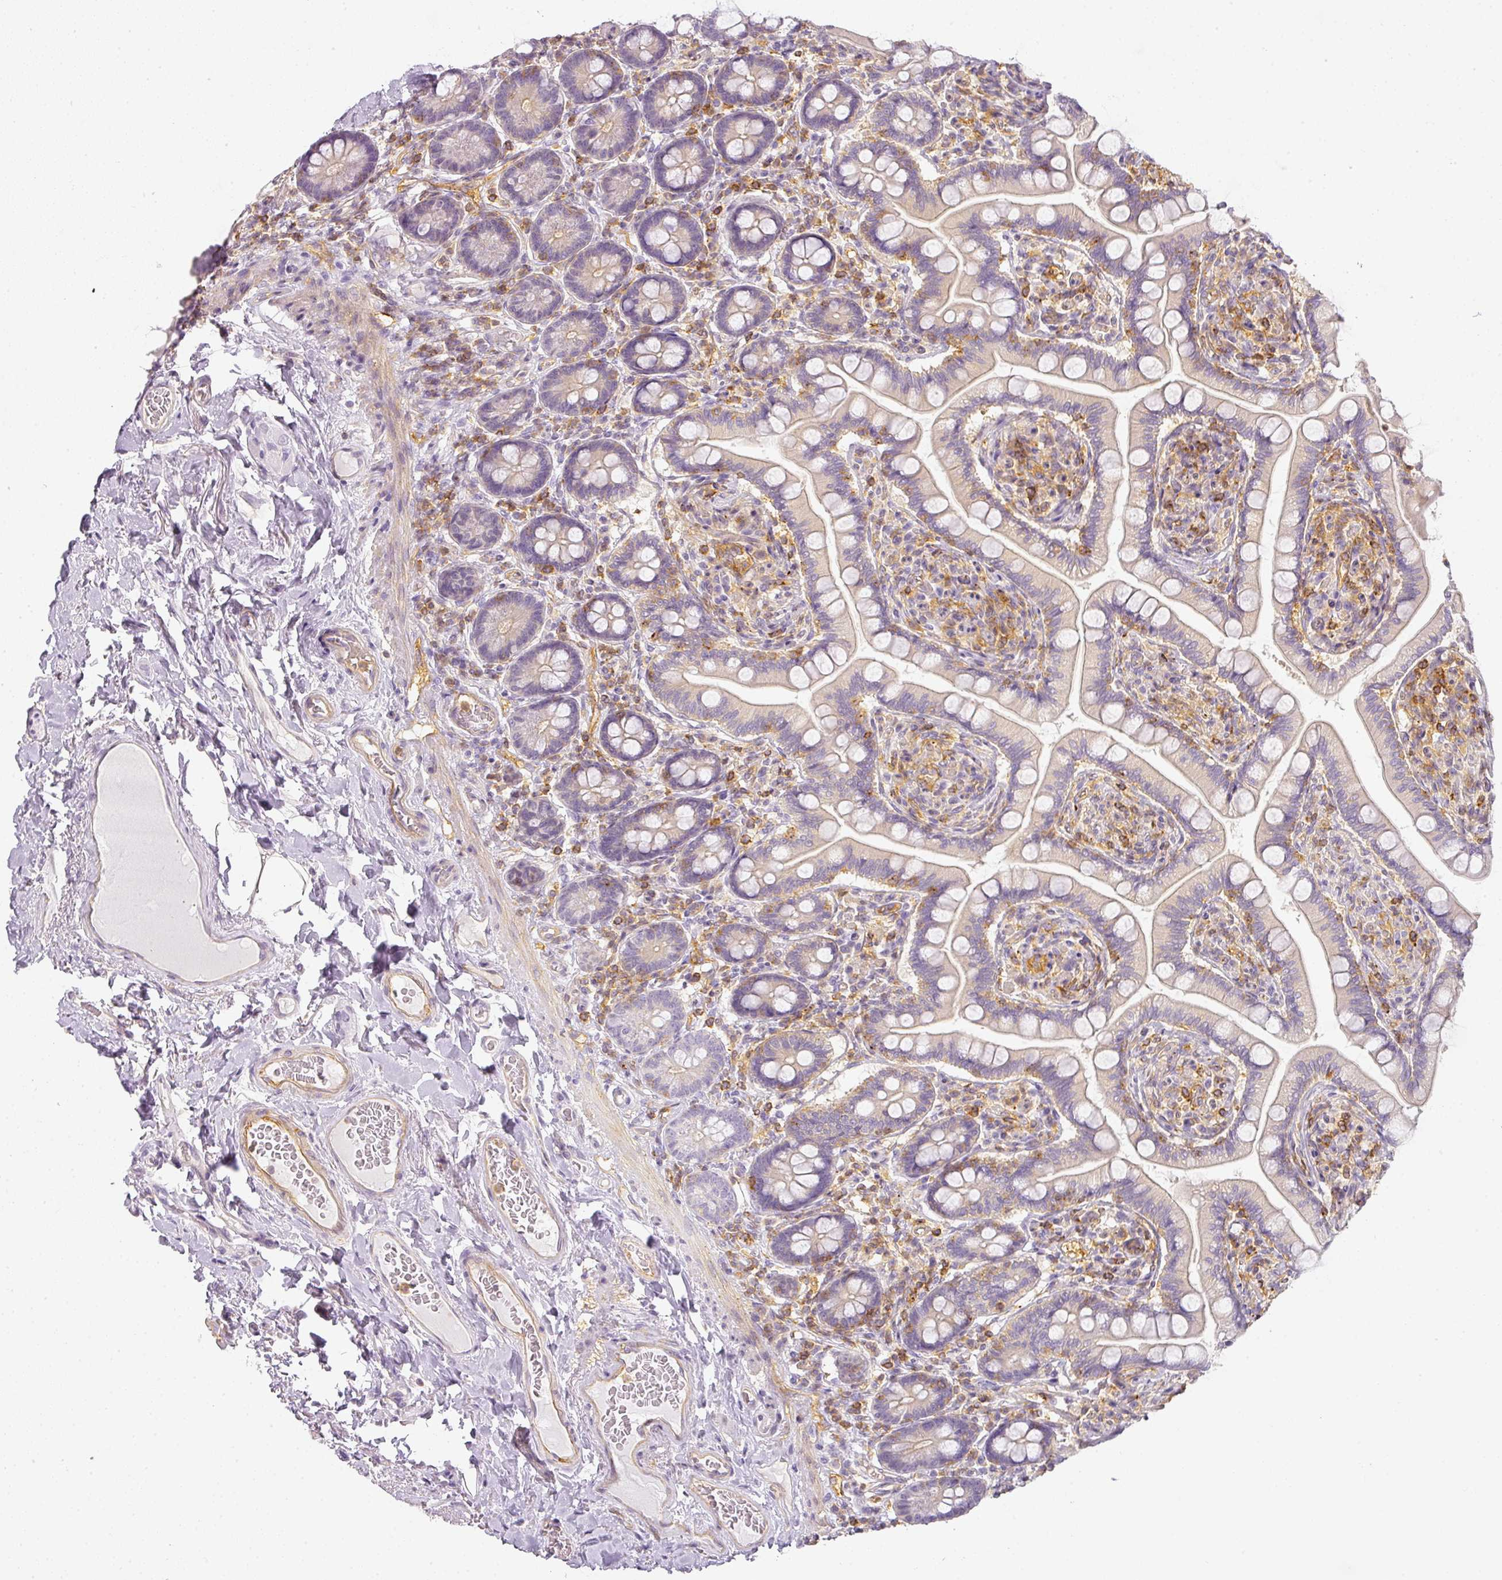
{"staining": {"intensity": "moderate", "quantity": "25%-75%", "location": "cytoplasmic/membranous"}, "tissue": "small intestine", "cell_type": "Glandular cells", "image_type": "normal", "snomed": [{"axis": "morphology", "description": "Normal tissue, NOS"}, {"axis": "topography", "description": "Small intestine"}], "caption": "IHC (DAB (3,3'-diaminobenzidine)) staining of normal small intestine displays moderate cytoplasmic/membranous protein staining in approximately 25%-75% of glandular cells.", "gene": "TMEM42", "patient": {"sex": "female", "age": 64}}